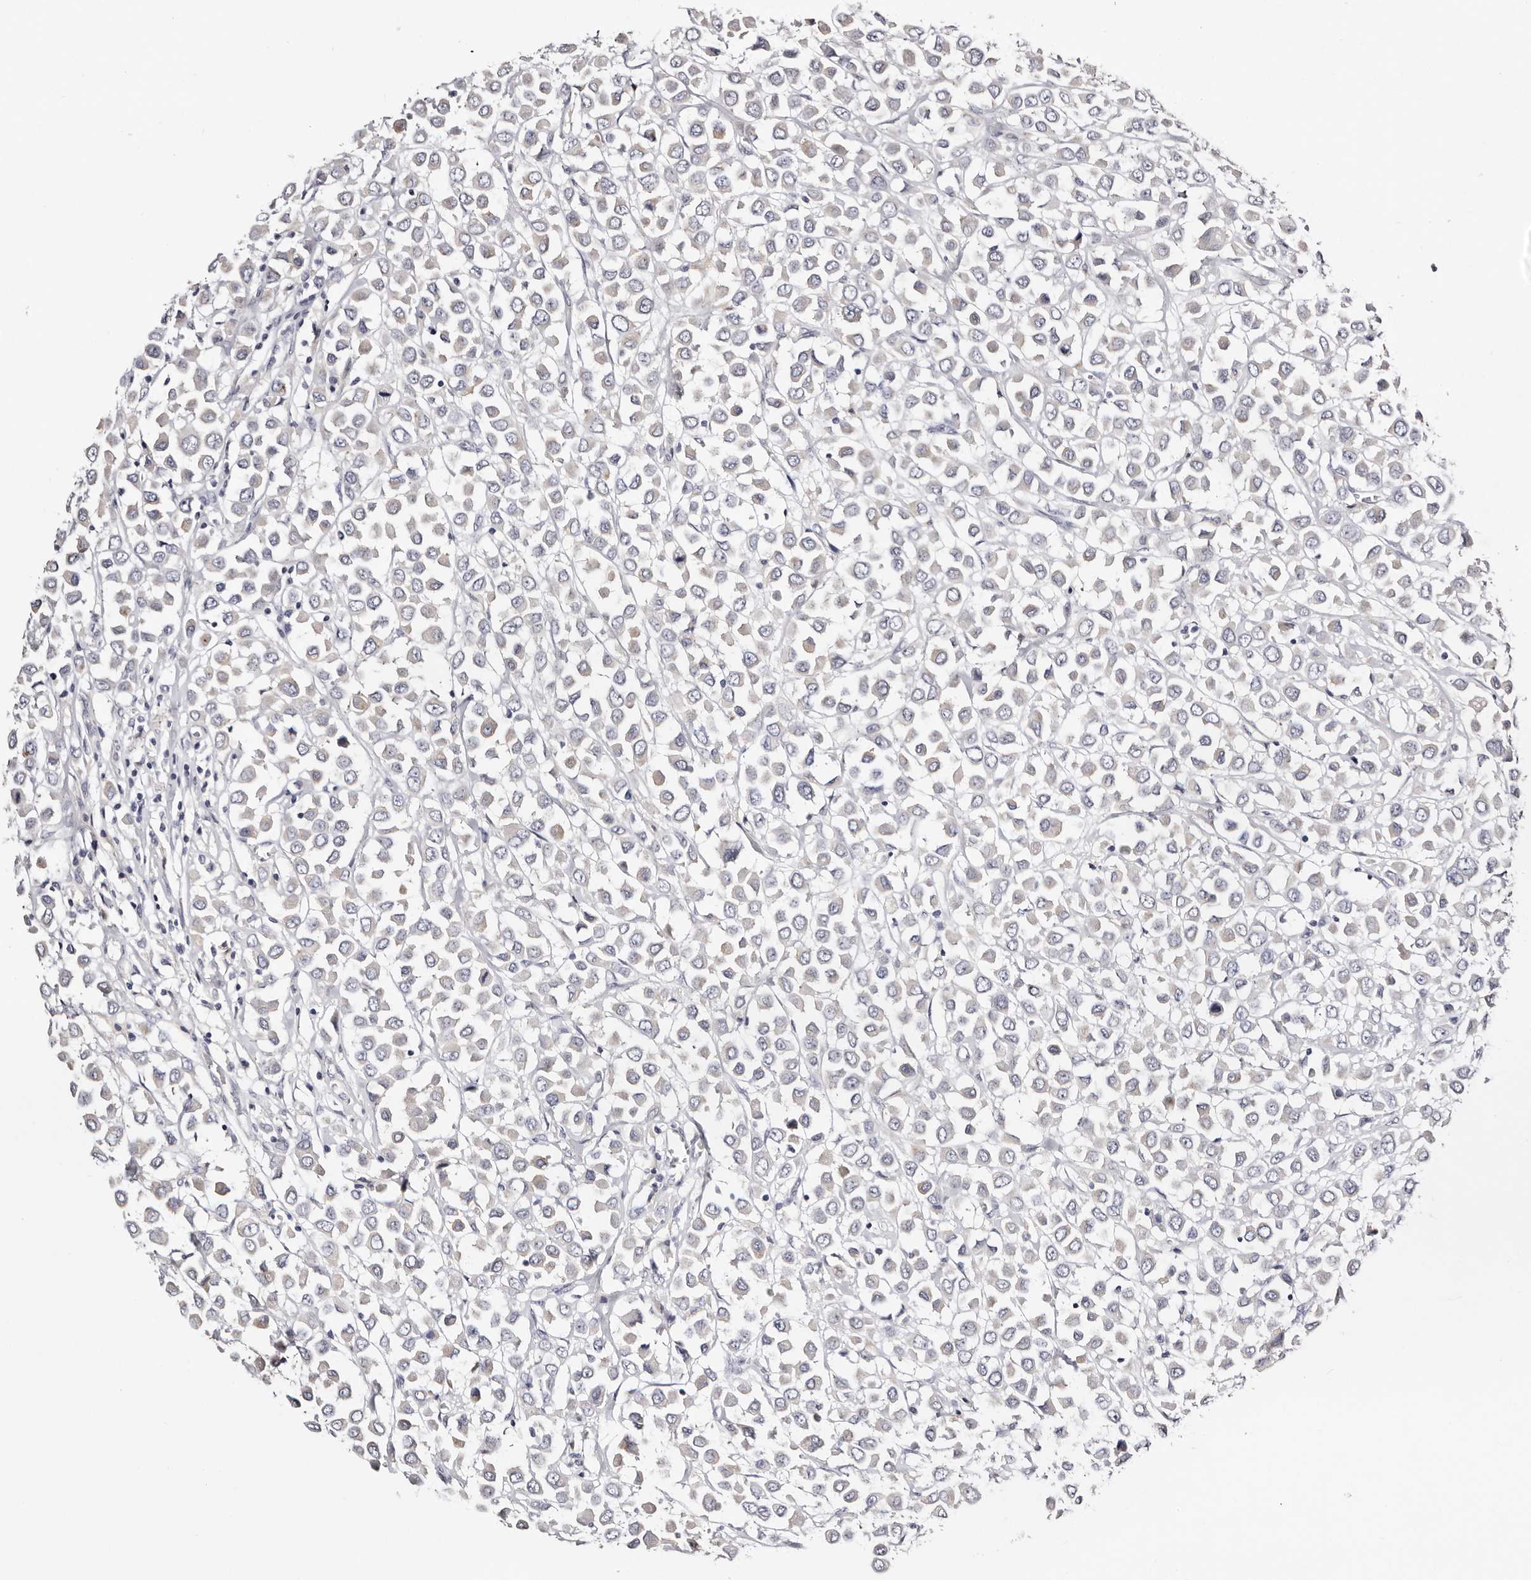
{"staining": {"intensity": "negative", "quantity": "none", "location": "none"}, "tissue": "breast cancer", "cell_type": "Tumor cells", "image_type": "cancer", "snomed": [{"axis": "morphology", "description": "Duct carcinoma"}, {"axis": "topography", "description": "Breast"}], "caption": "An image of breast cancer (intraductal carcinoma) stained for a protein exhibits no brown staining in tumor cells.", "gene": "ROM1", "patient": {"sex": "female", "age": 61}}